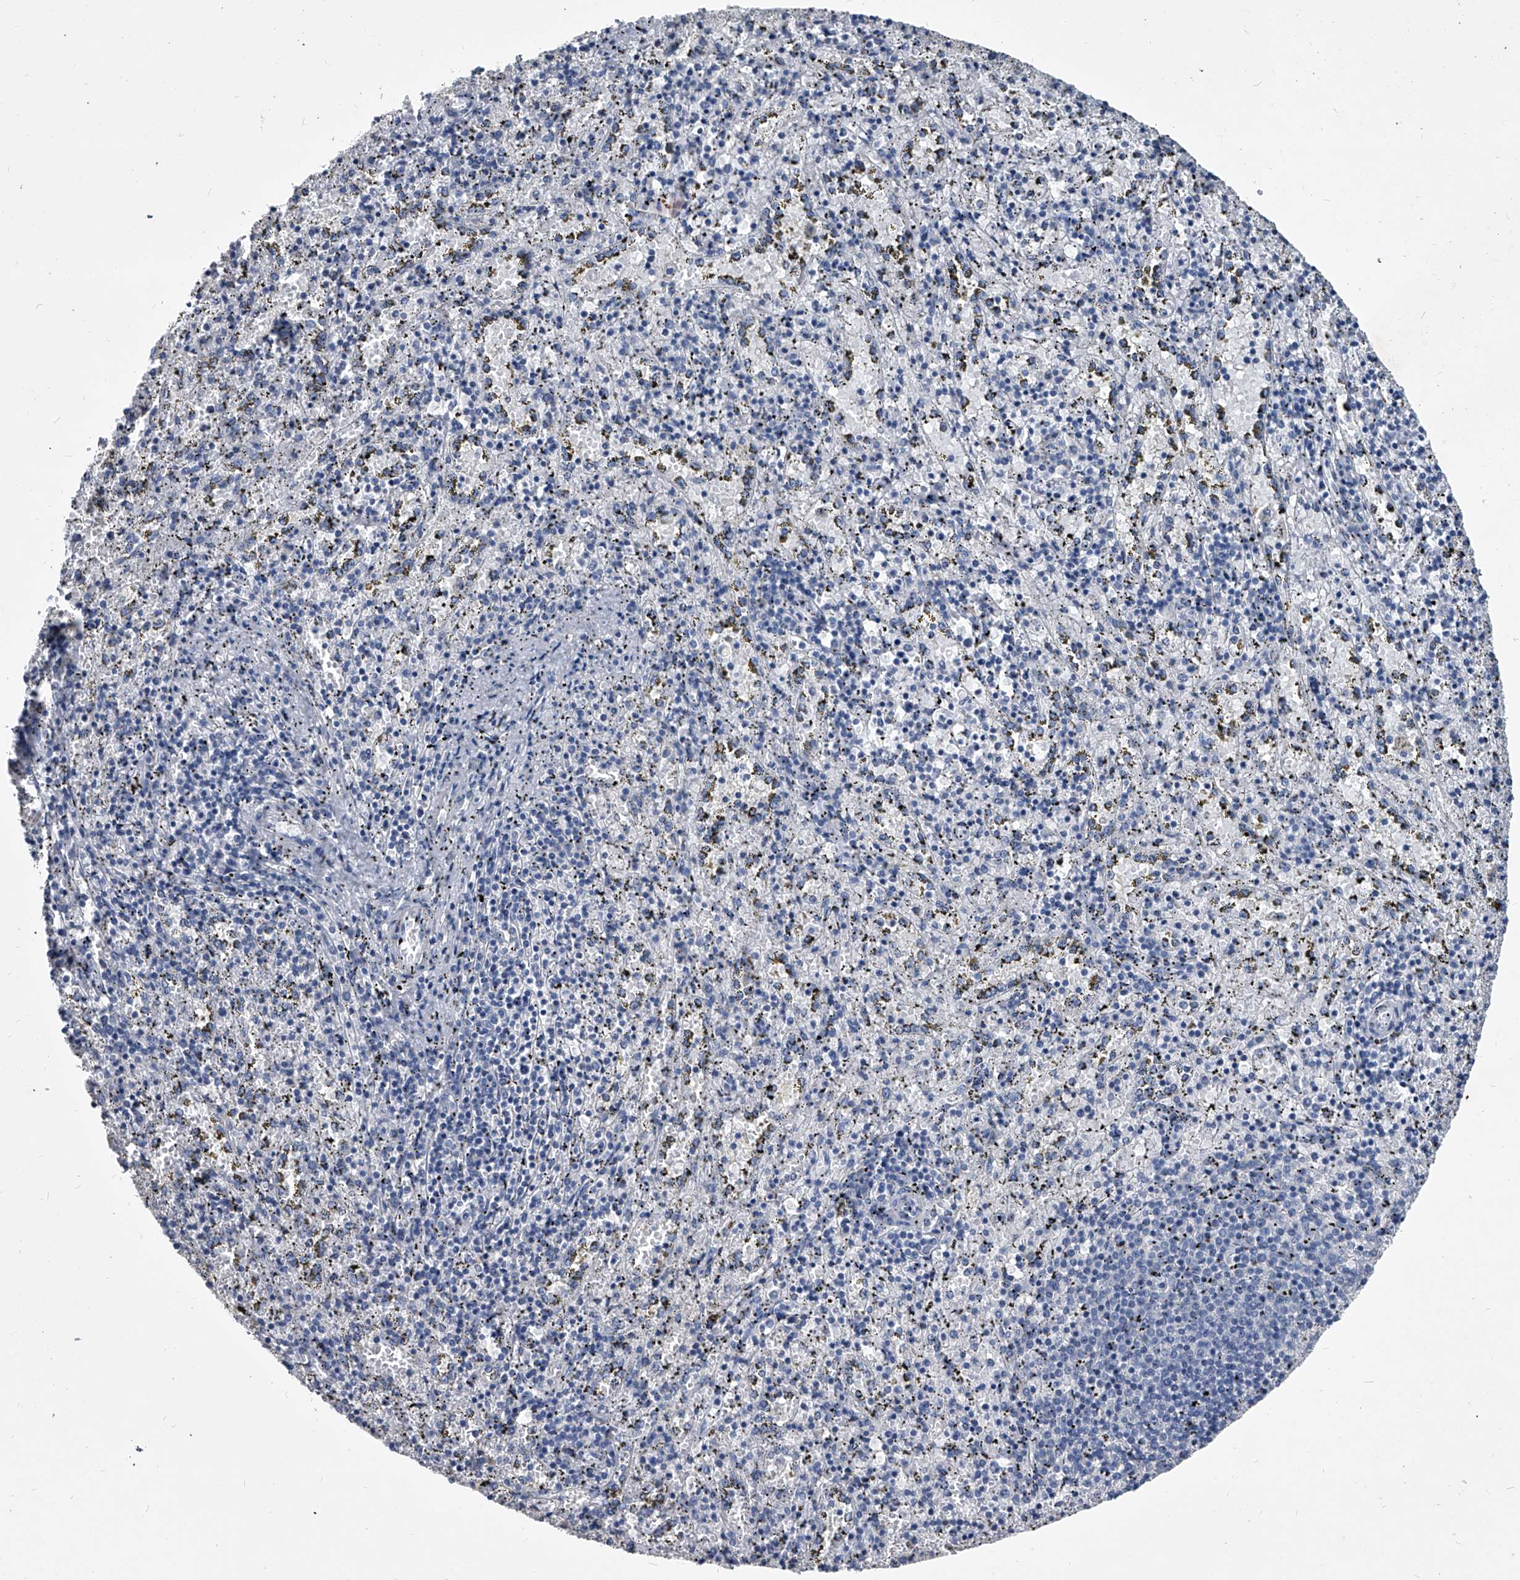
{"staining": {"intensity": "negative", "quantity": "none", "location": "none"}, "tissue": "spleen", "cell_type": "Cells in red pulp", "image_type": "normal", "snomed": [{"axis": "morphology", "description": "Normal tissue, NOS"}, {"axis": "topography", "description": "Spleen"}], "caption": "The image displays no staining of cells in red pulp in unremarkable spleen.", "gene": "BCAS1", "patient": {"sex": "male", "age": 11}}